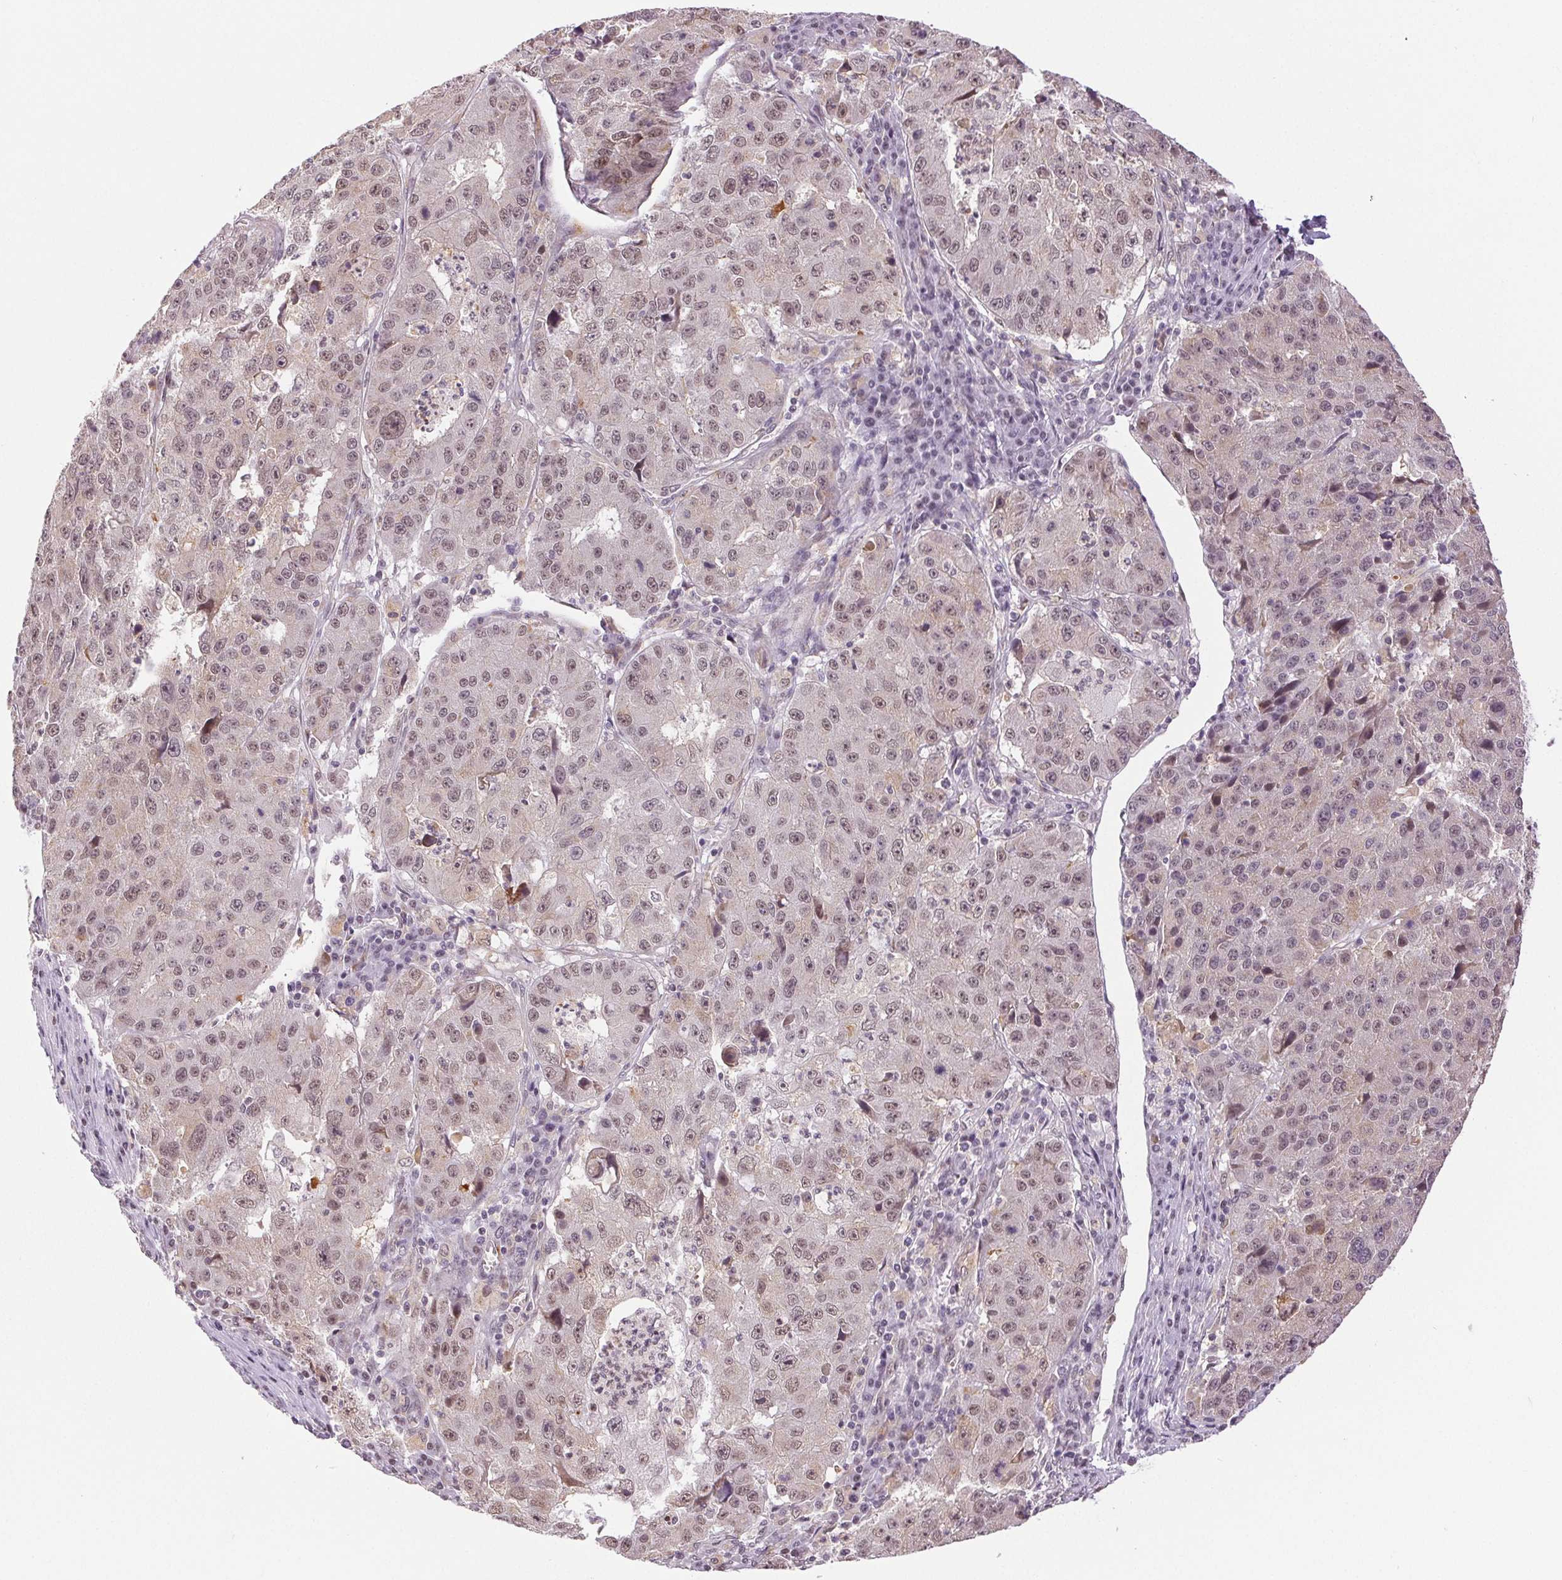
{"staining": {"intensity": "weak", "quantity": ">75%", "location": "nuclear"}, "tissue": "stomach cancer", "cell_type": "Tumor cells", "image_type": "cancer", "snomed": [{"axis": "morphology", "description": "Adenocarcinoma, NOS"}, {"axis": "topography", "description": "Stomach"}], "caption": "A histopathology image showing weak nuclear staining in approximately >75% of tumor cells in stomach adenocarcinoma, as visualized by brown immunohistochemical staining.", "gene": "GRHL3", "patient": {"sex": "male", "age": 71}}